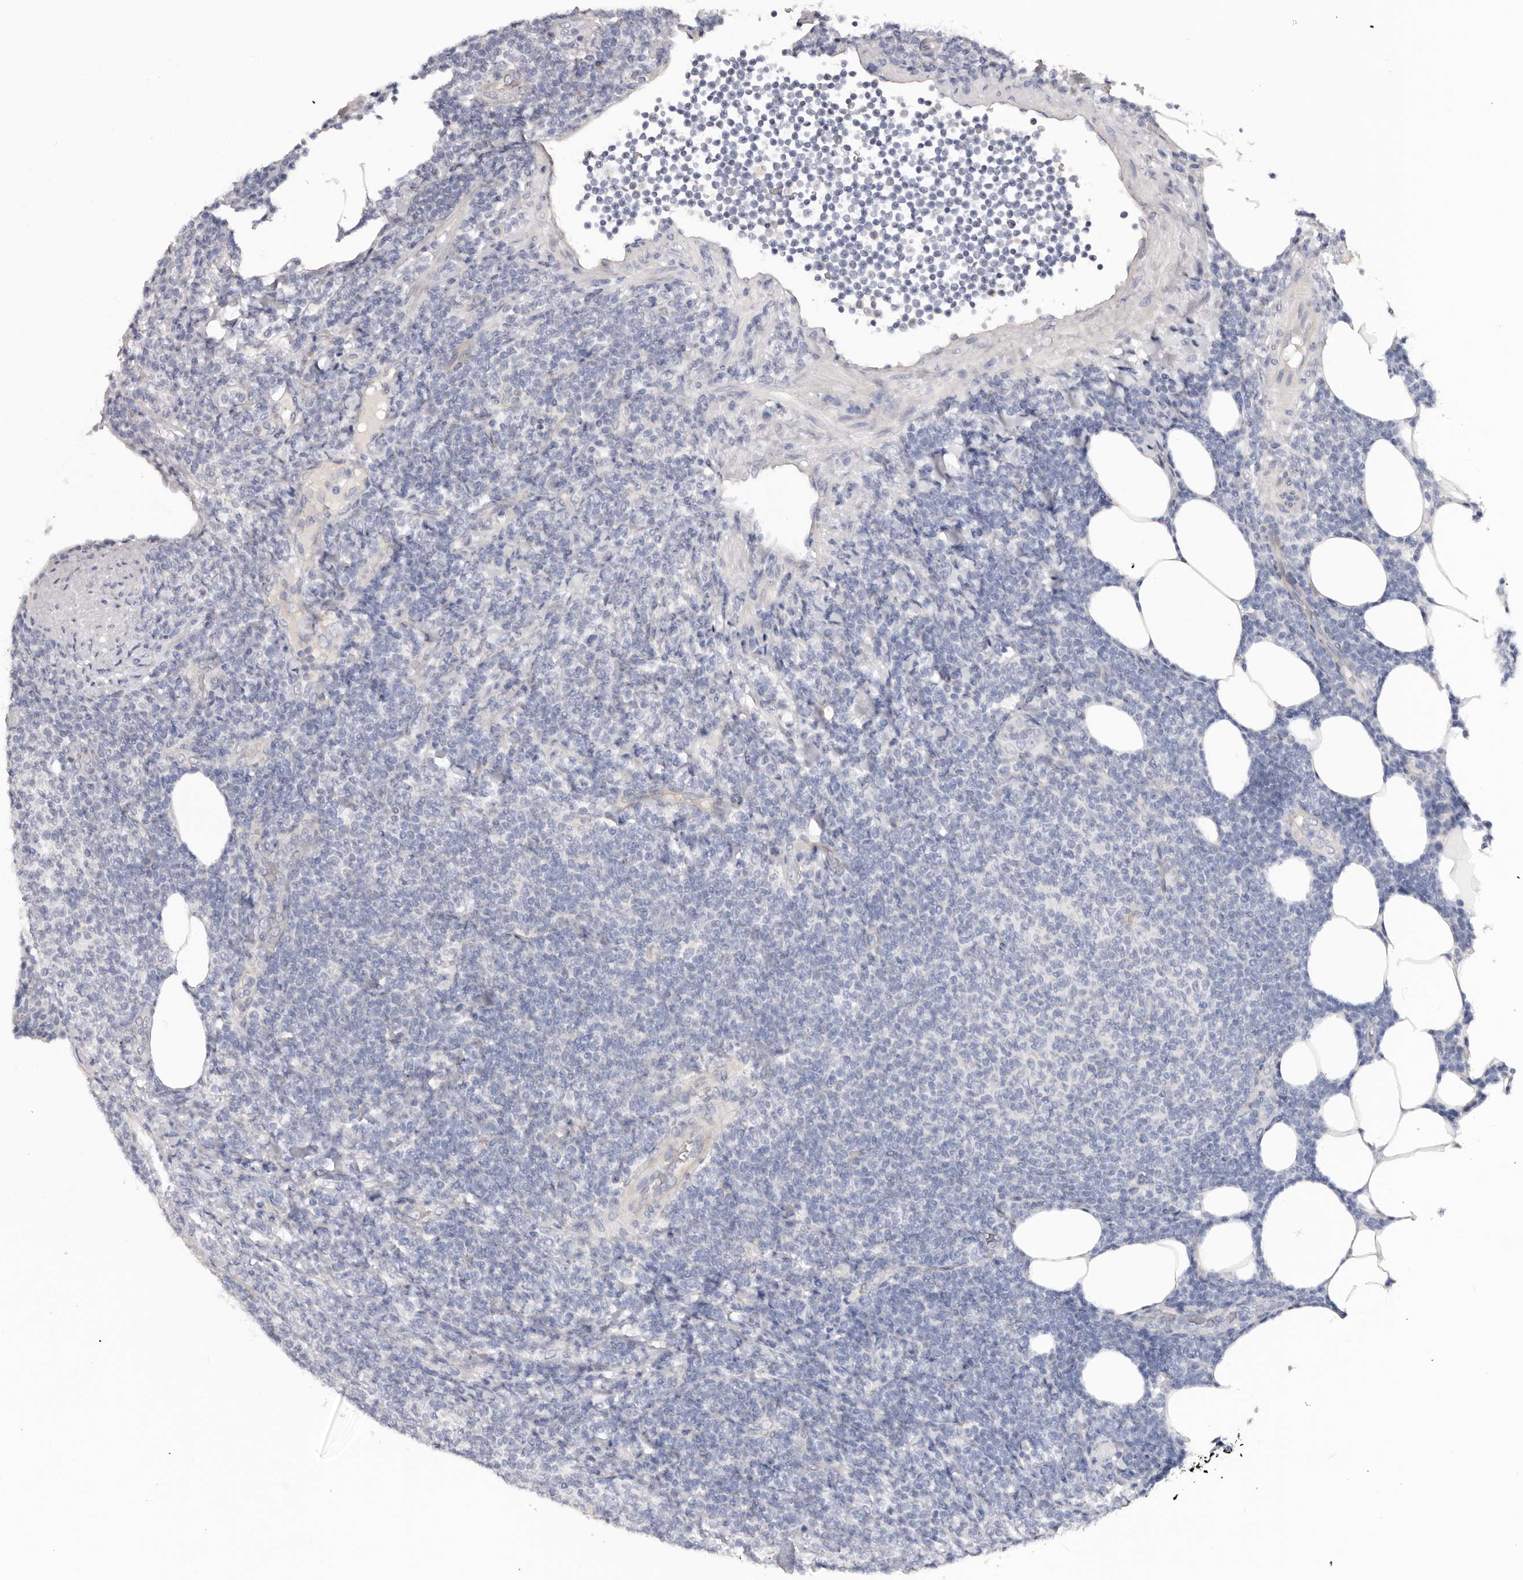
{"staining": {"intensity": "negative", "quantity": "none", "location": "none"}, "tissue": "lymphoma", "cell_type": "Tumor cells", "image_type": "cancer", "snomed": [{"axis": "morphology", "description": "Malignant lymphoma, non-Hodgkin's type, Low grade"}, {"axis": "topography", "description": "Lymph node"}], "caption": "This micrograph is of malignant lymphoma, non-Hodgkin's type (low-grade) stained with immunohistochemistry to label a protein in brown with the nuclei are counter-stained blue. There is no positivity in tumor cells.", "gene": "DMRT2", "patient": {"sex": "male", "age": 66}}